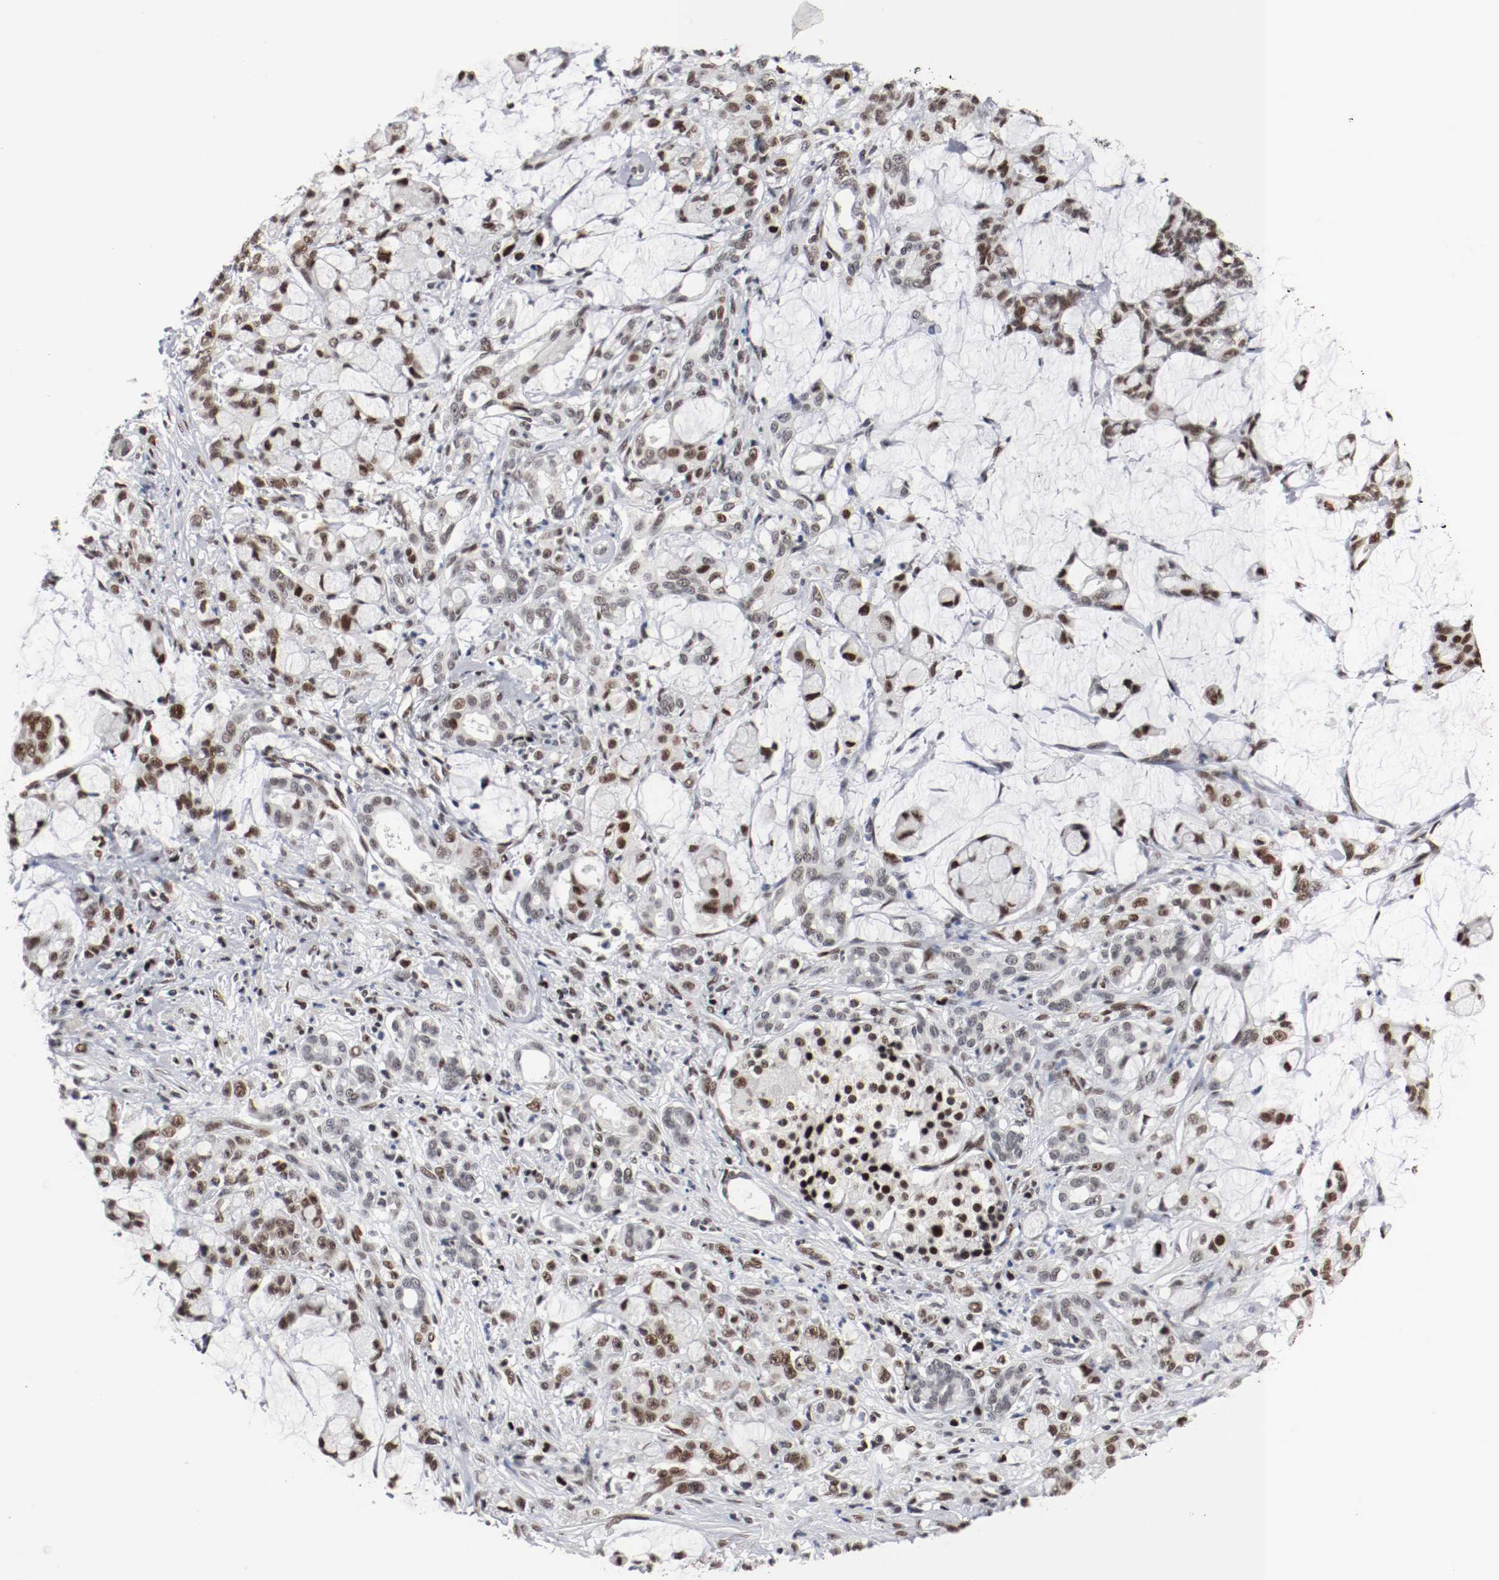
{"staining": {"intensity": "strong", "quantity": "25%-75%", "location": "nuclear"}, "tissue": "pancreatic cancer", "cell_type": "Tumor cells", "image_type": "cancer", "snomed": [{"axis": "morphology", "description": "Adenocarcinoma, NOS"}, {"axis": "topography", "description": "Pancreas"}], "caption": "IHC of human pancreatic adenocarcinoma exhibits high levels of strong nuclear positivity in about 25%-75% of tumor cells.", "gene": "MEF2D", "patient": {"sex": "female", "age": 73}}